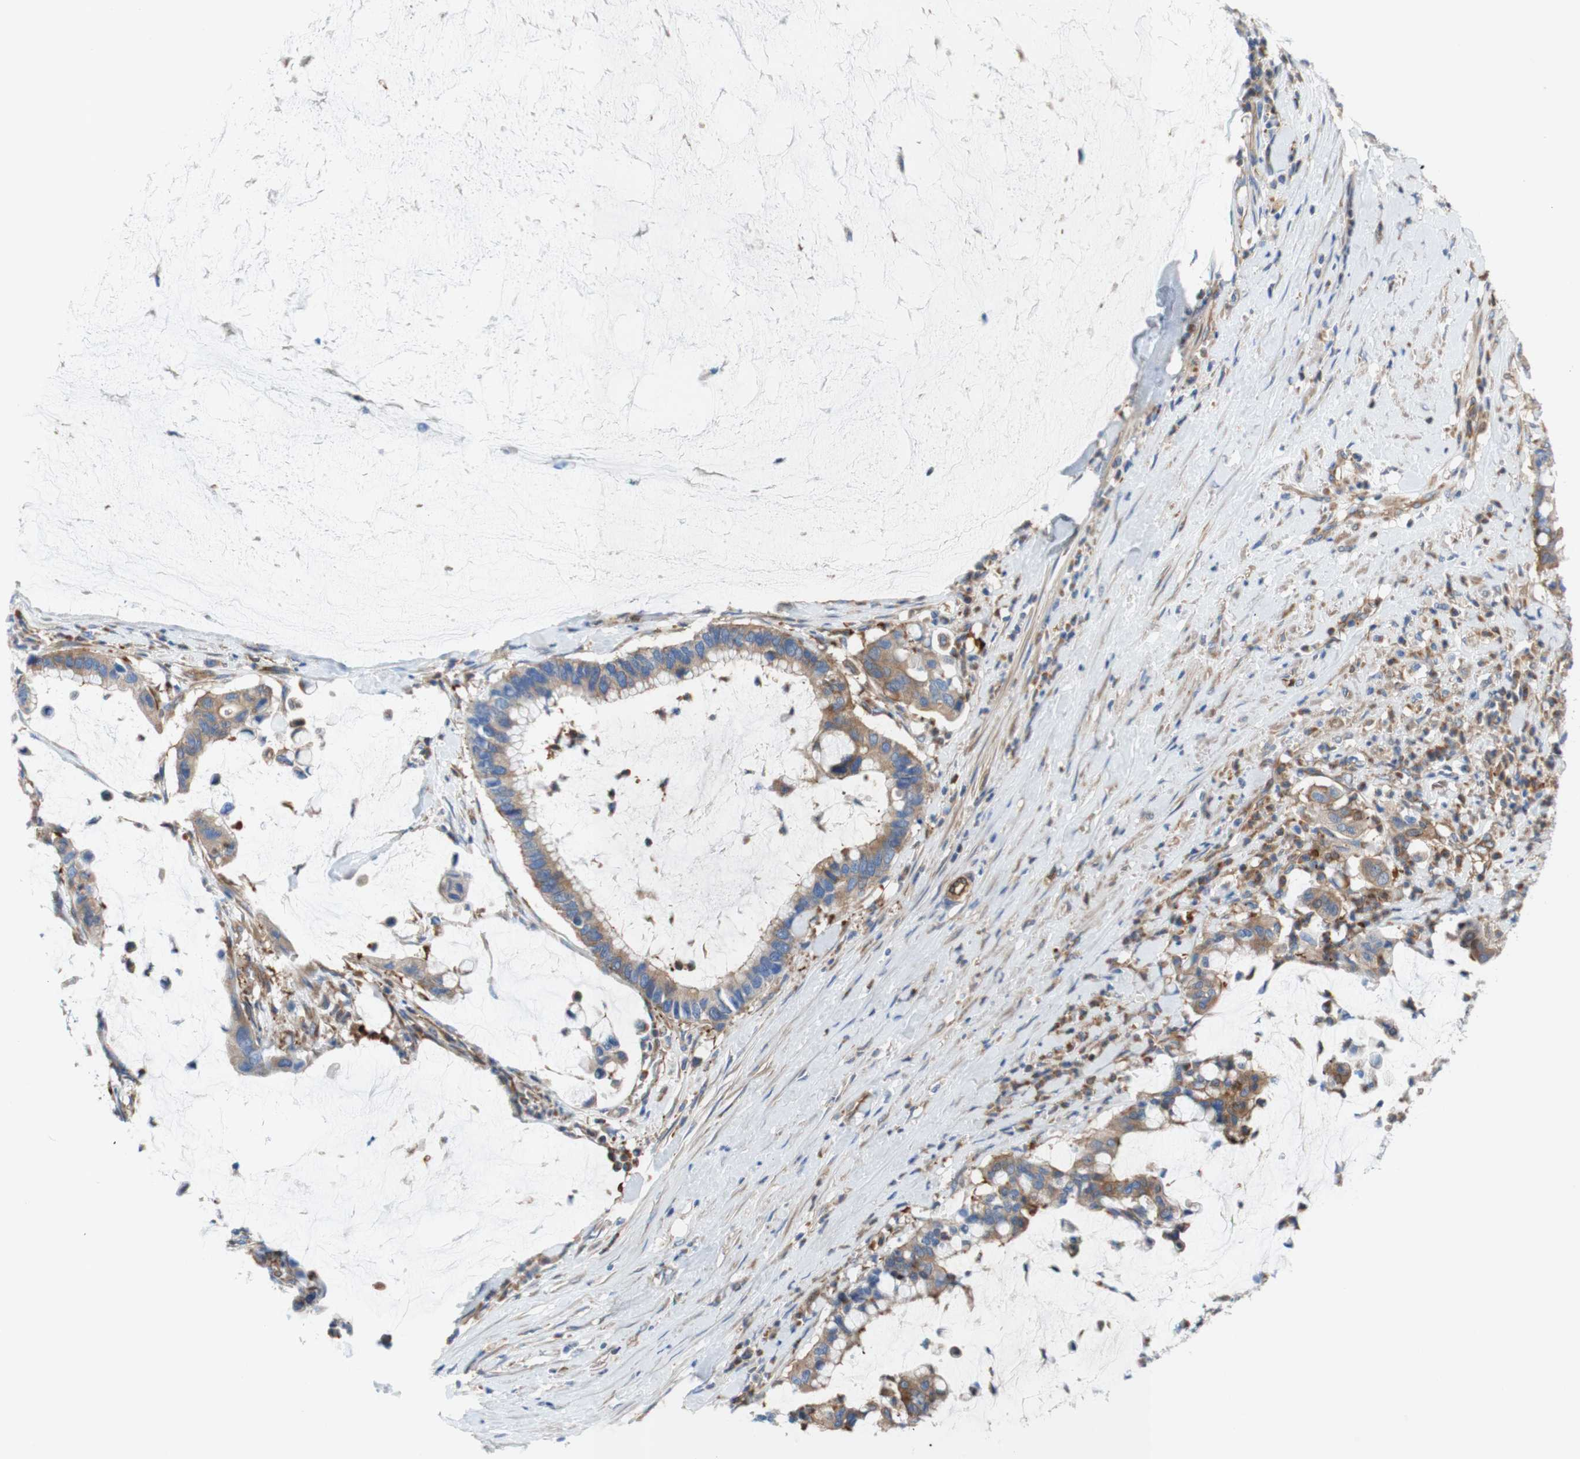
{"staining": {"intensity": "weak", "quantity": "25%-75%", "location": "cytoplasmic/membranous"}, "tissue": "pancreatic cancer", "cell_type": "Tumor cells", "image_type": "cancer", "snomed": [{"axis": "morphology", "description": "Adenocarcinoma, NOS"}, {"axis": "topography", "description": "Pancreas"}], "caption": "A photomicrograph showing weak cytoplasmic/membranous expression in approximately 25%-75% of tumor cells in adenocarcinoma (pancreatic), as visualized by brown immunohistochemical staining.", "gene": "STOM", "patient": {"sex": "male", "age": 41}}